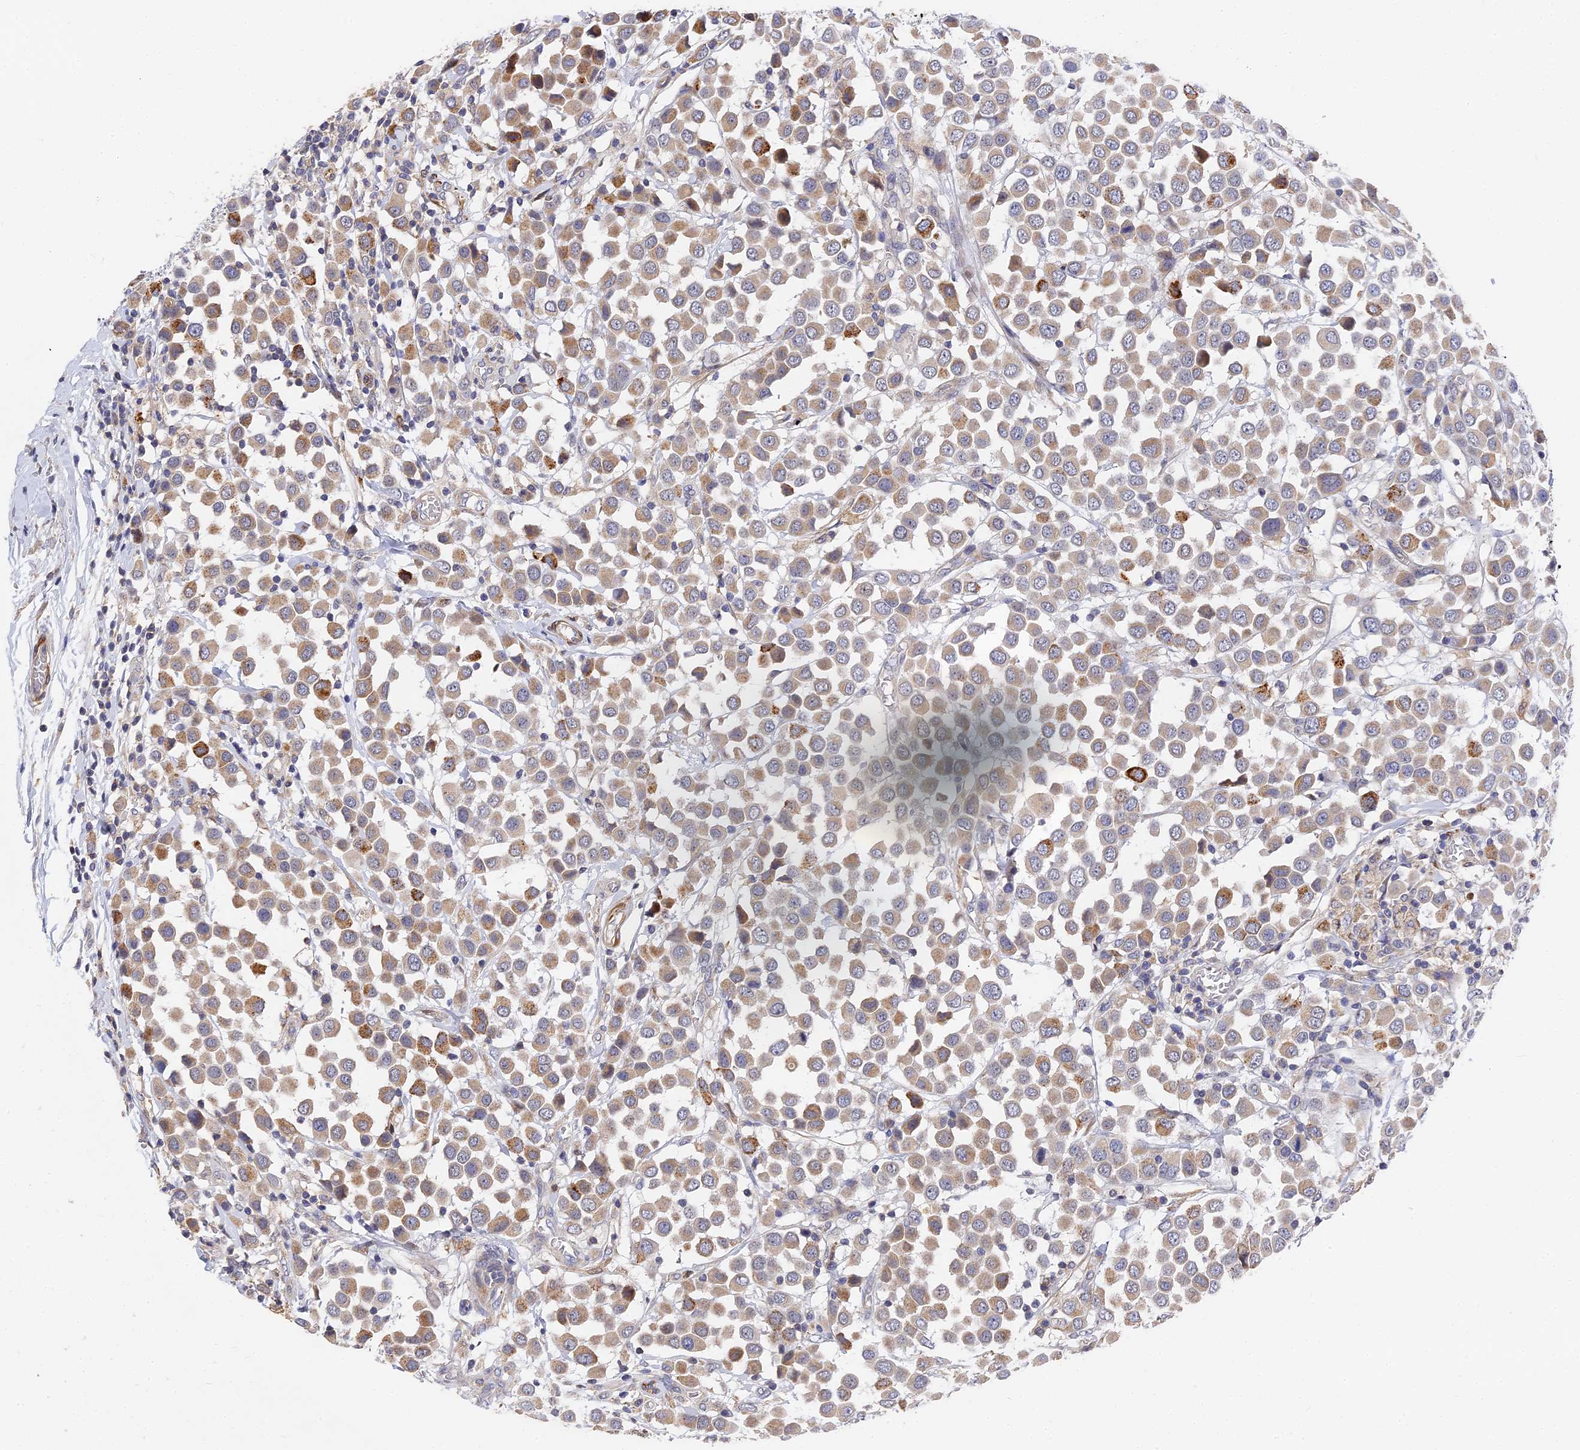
{"staining": {"intensity": "weak", "quantity": ">75%", "location": "cytoplasmic/membranous"}, "tissue": "breast cancer", "cell_type": "Tumor cells", "image_type": "cancer", "snomed": [{"axis": "morphology", "description": "Duct carcinoma"}, {"axis": "topography", "description": "Breast"}], "caption": "Brown immunohistochemical staining in human breast cancer (intraductal carcinoma) exhibits weak cytoplasmic/membranous positivity in about >75% of tumor cells.", "gene": "CCDC113", "patient": {"sex": "female", "age": 61}}